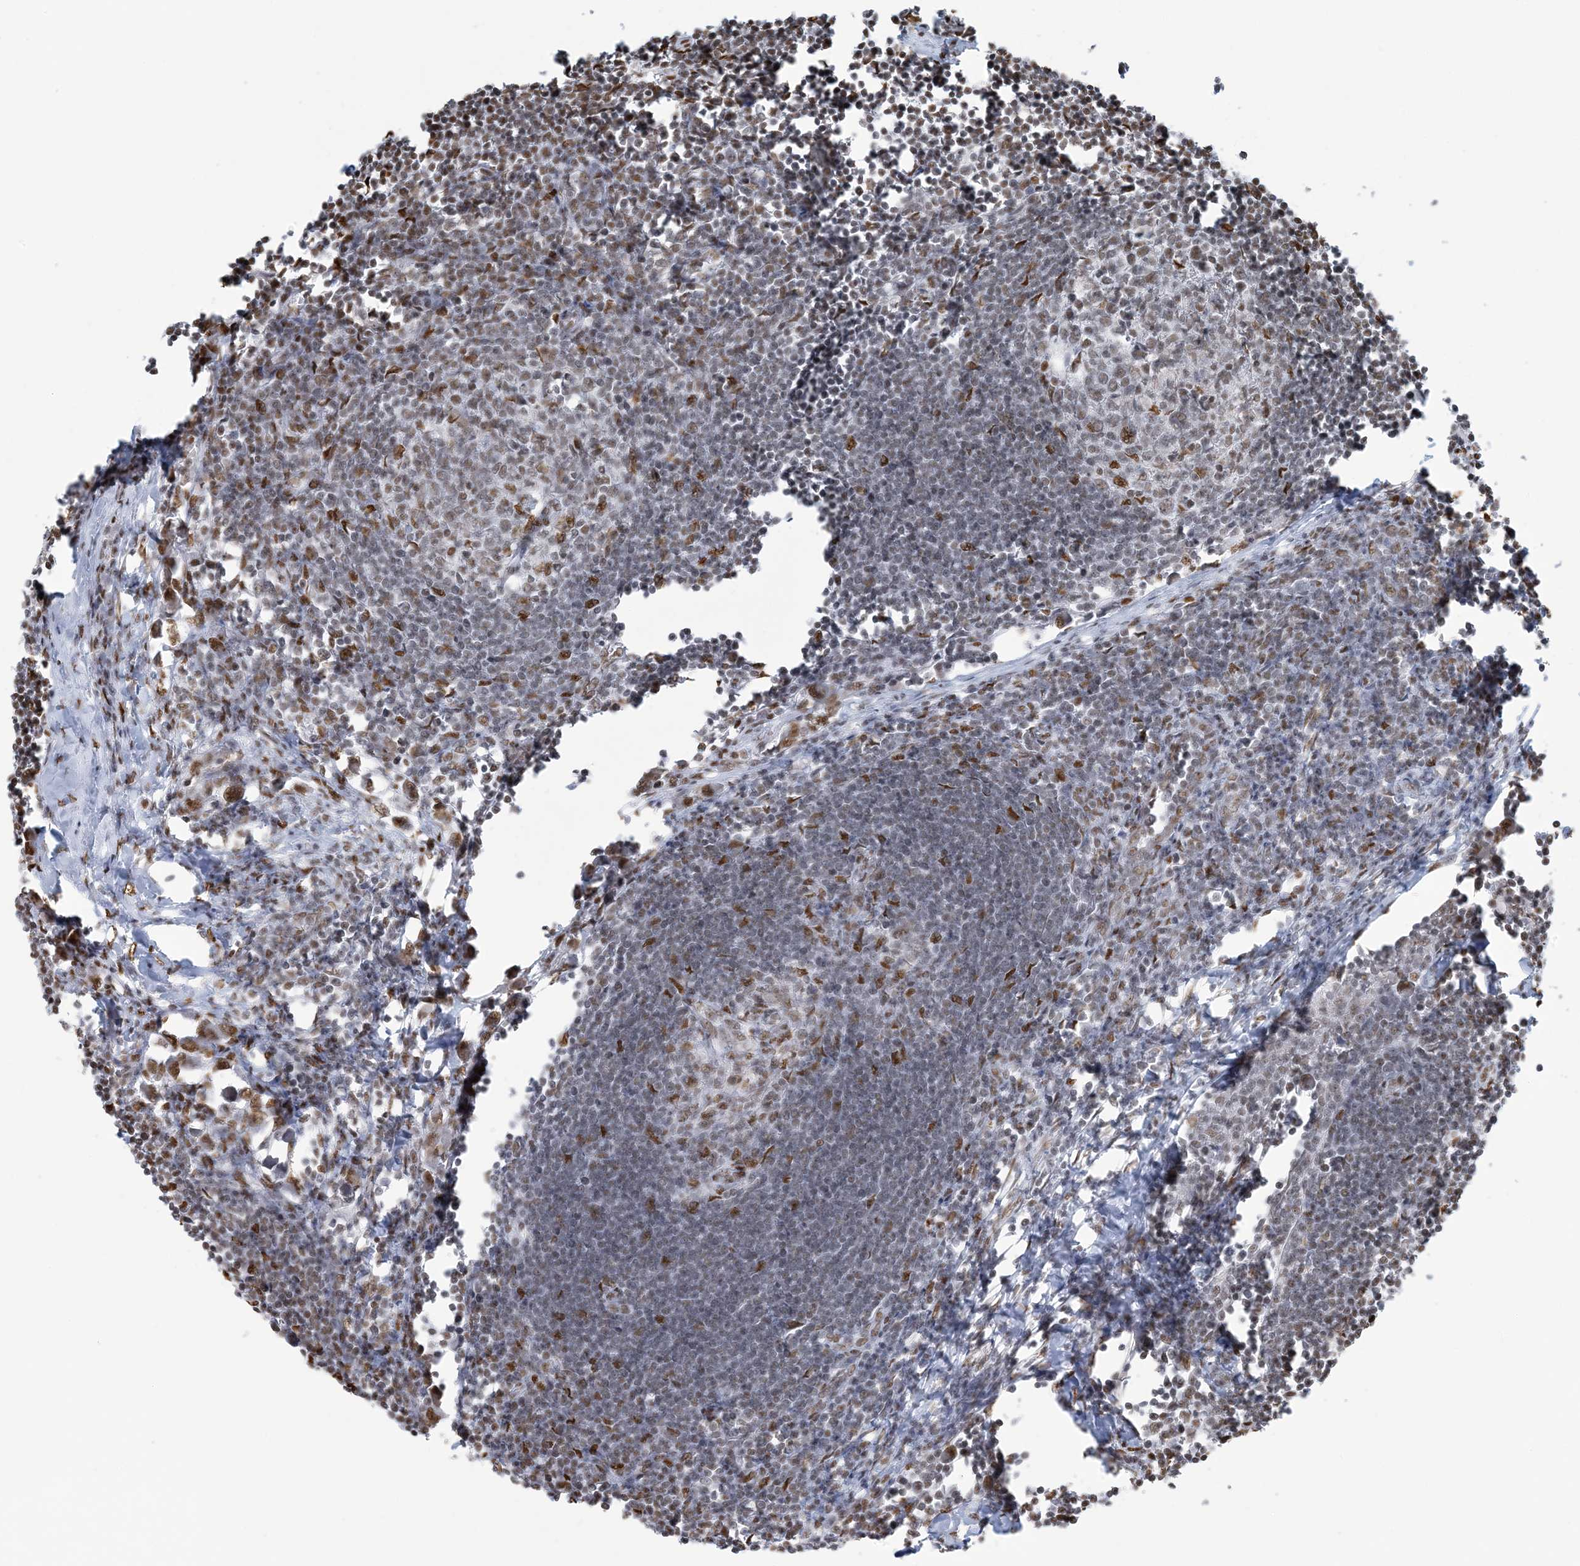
{"staining": {"intensity": "moderate", "quantity": "<25%", "location": "nuclear"}, "tissue": "lymph node", "cell_type": "Germinal center cells", "image_type": "normal", "snomed": [{"axis": "morphology", "description": "Normal tissue, NOS"}, {"axis": "morphology", "description": "Malignant melanoma, Metastatic site"}, {"axis": "topography", "description": "Lymph node"}], "caption": "IHC histopathology image of unremarkable lymph node stained for a protein (brown), which shows low levels of moderate nuclear positivity in about <25% of germinal center cells.", "gene": "STAG1", "patient": {"sex": "male", "age": 41}}